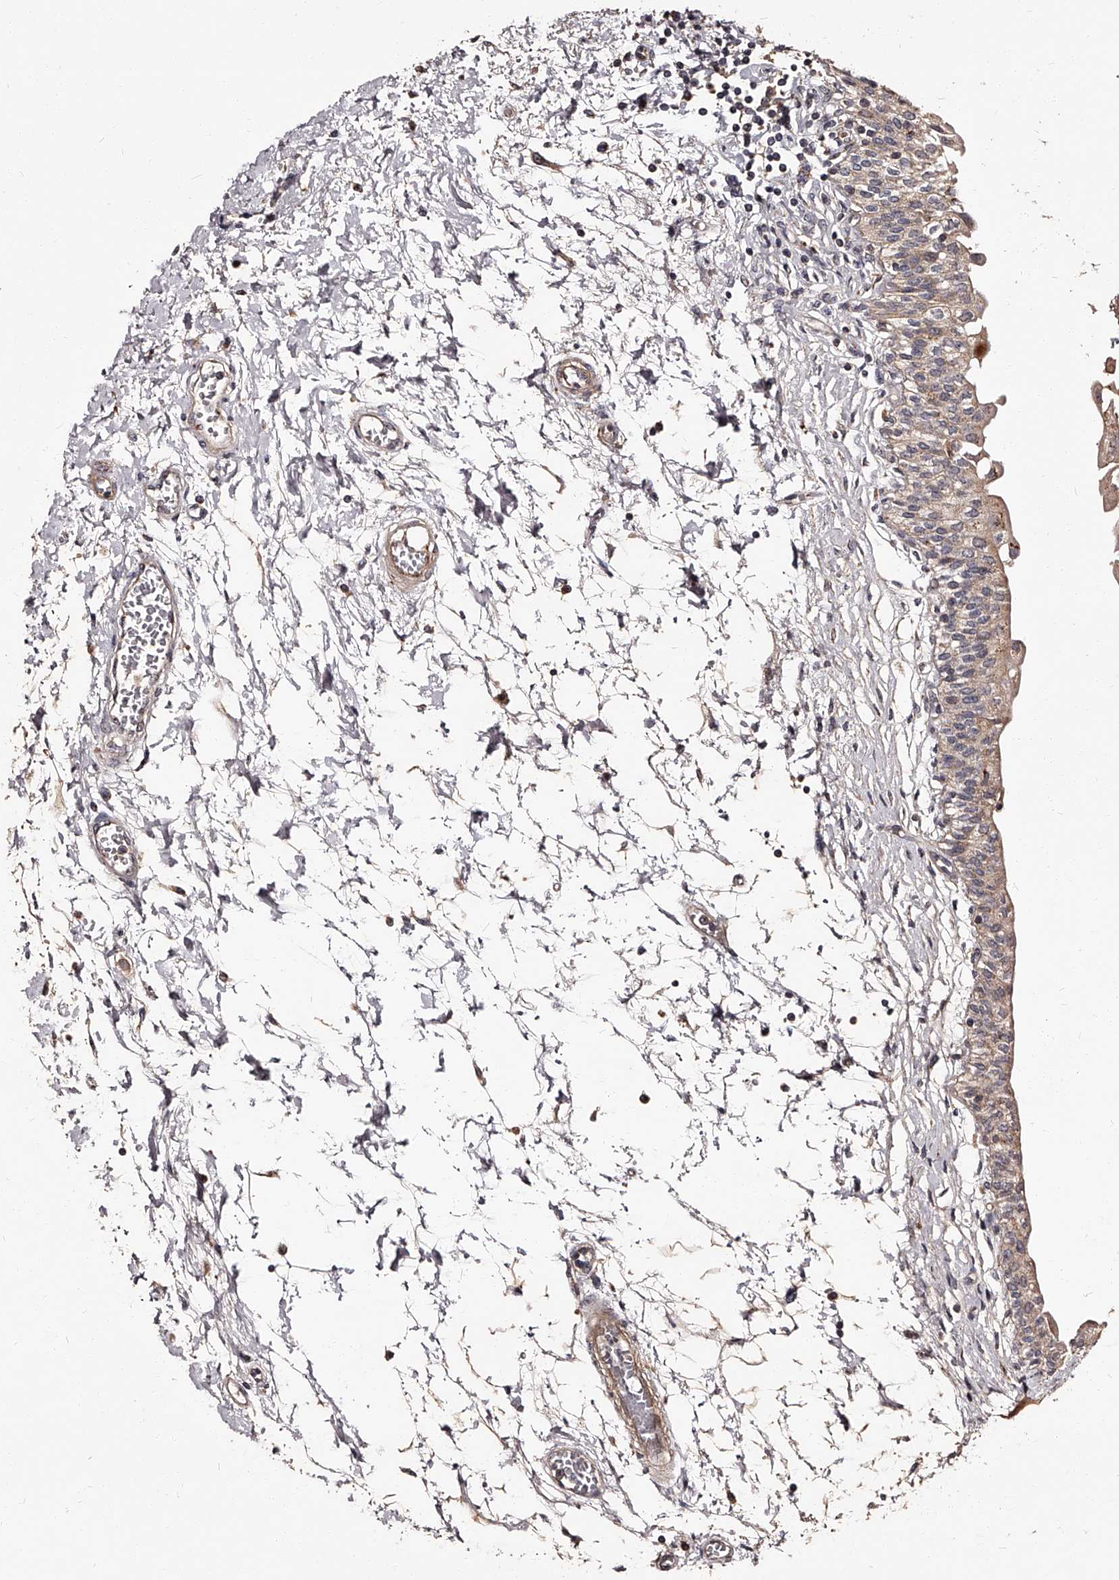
{"staining": {"intensity": "weak", "quantity": ">75%", "location": "cytoplasmic/membranous"}, "tissue": "urinary bladder", "cell_type": "Urothelial cells", "image_type": "normal", "snomed": [{"axis": "morphology", "description": "Normal tissue, NOS"}, {"axis": "topography", "description": "Urinary bladder"}], "caption": "A high-resolution image shows immunohistochemistry (IHC) staining of benign urinary bladder, which reveals weak cytoplasmic/membranous staining in about >75% of urothelial cells. Using DAB (brown) and hematoxylin (blue) stains, captured at high magnification using brightfield microscopy.", "gene": "RSC1A1", "patient": {"sex": "male", "age": 55}}